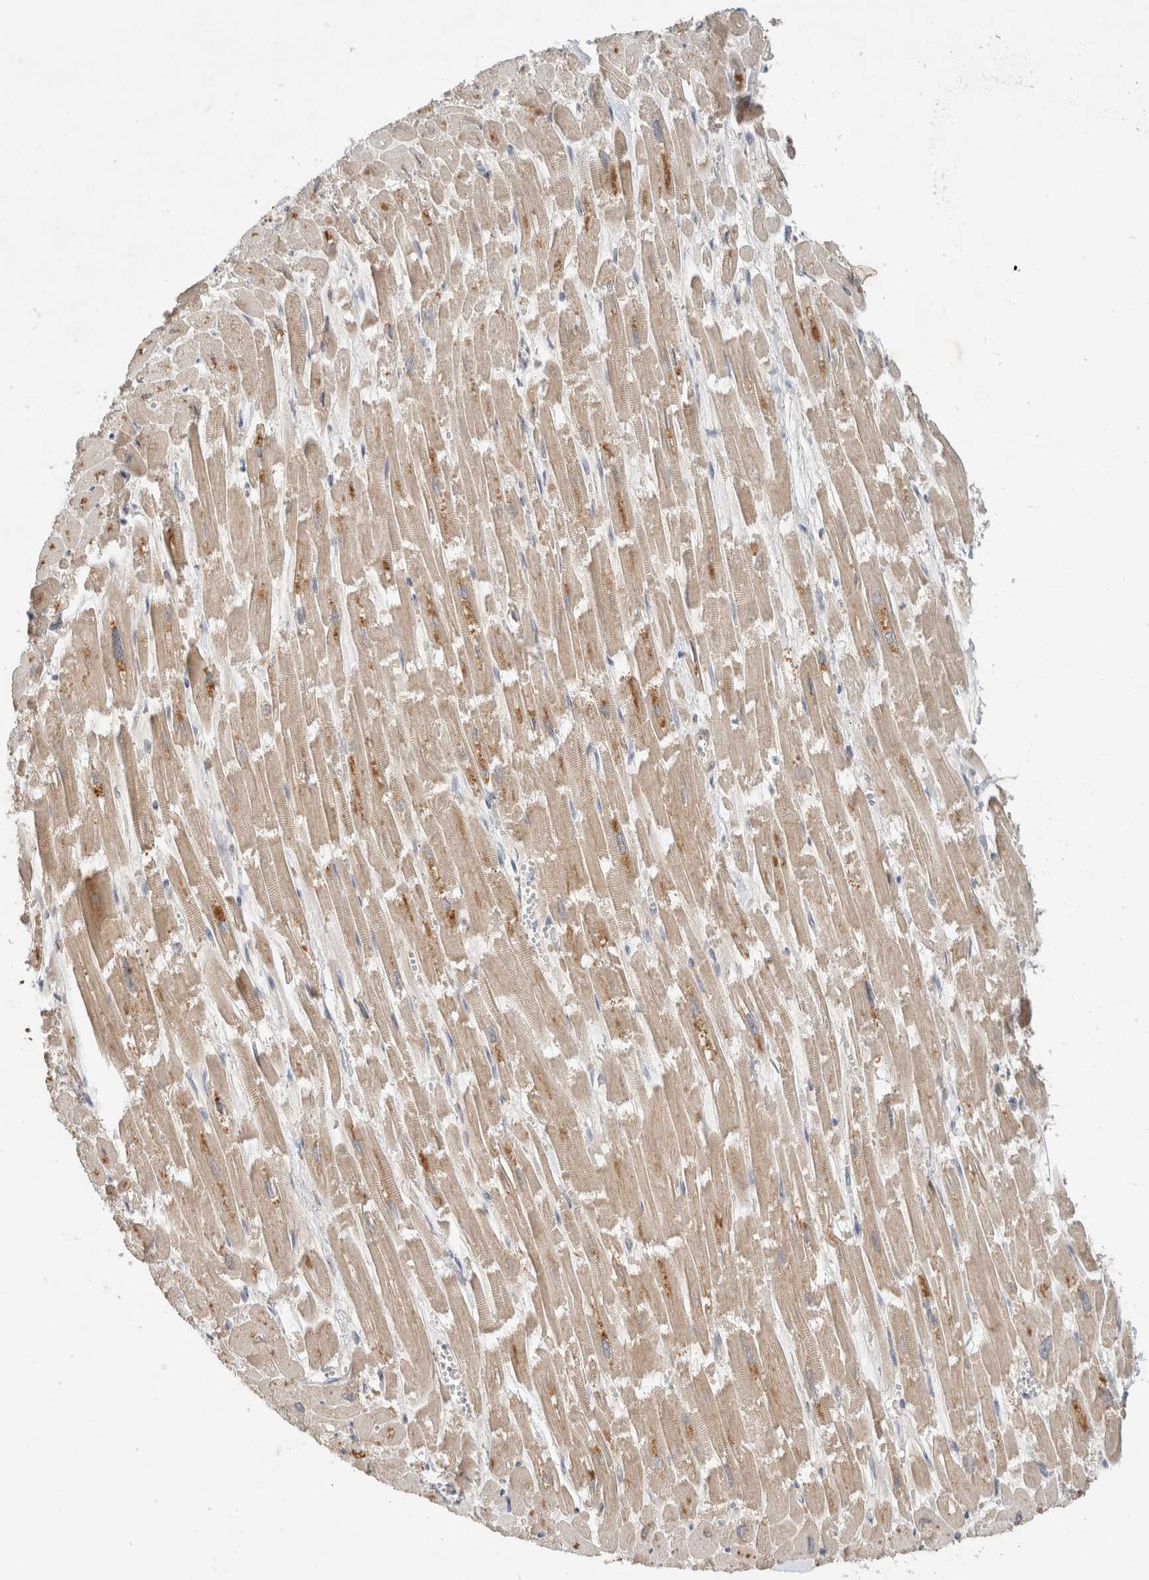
{"staining": {"intensity": "moderate", "quantity": ">75%", "location": "cytoplasmic/membranous"}, "tissue": "heart muscle", "cell_type": "Cardiomyocytes", "image_type": "normal", "snomed": [{"axis": "morphology", "description": "Normal tissue, NOS"}, {"axis": "topography", "description": "Heart"}], "caption": "This is an image of immunohistochemistry staining of unremarkable heart muscle, which shows moderate expression in the cytoplasmic/membranous of cardiomyocytes.", "gene": "ARMC9", "patient": {"sex": "male", "age": 54}}